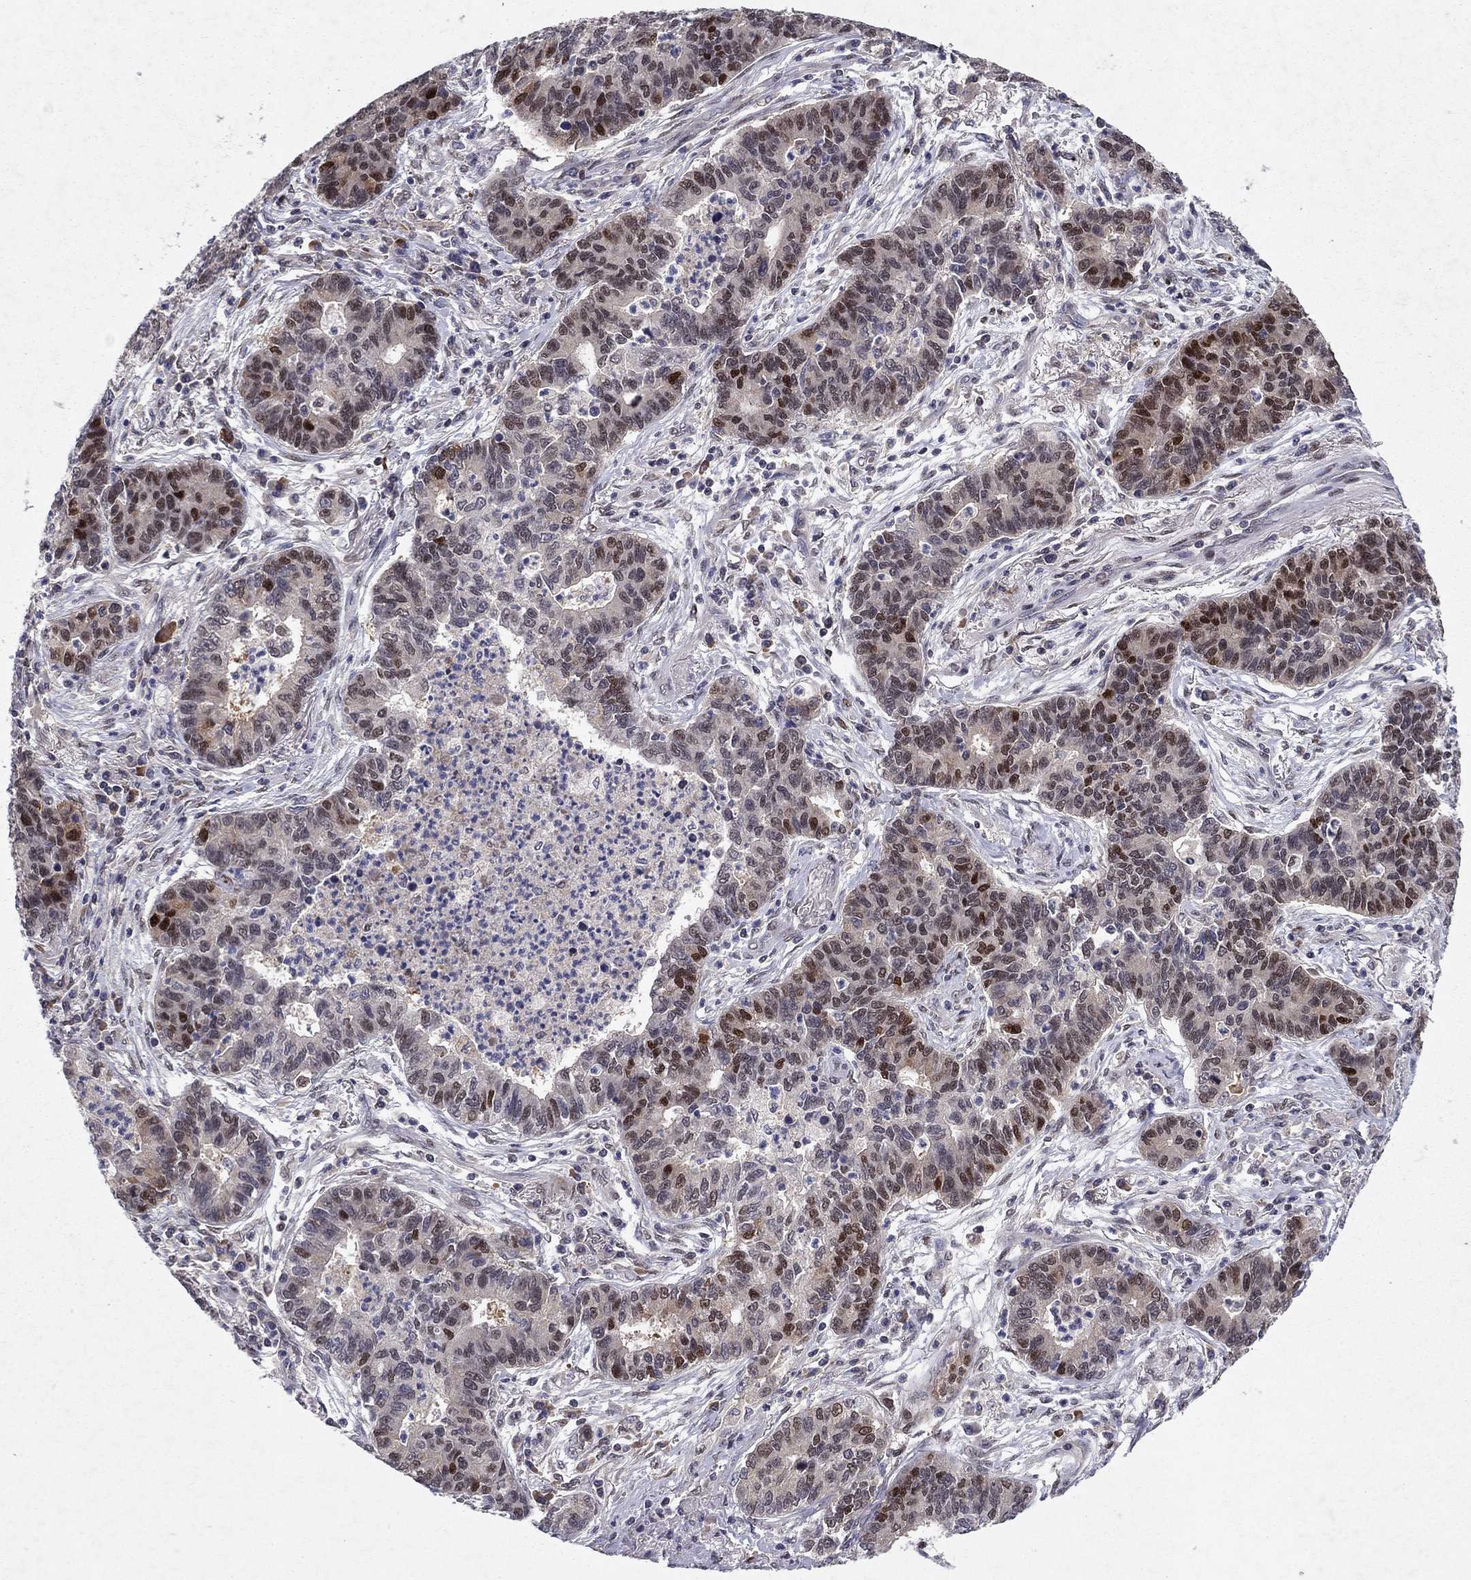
{"staining": {"intensity": "strong", "quantity": "<25%", "location": "nuclear"}, "tissue": "lung cancer", "cell_type": "Tumor cells", "image_type": "cancer", "snomed": [{"axis": "morphology", "description": "Adenocarcinoma, NOS"}, {"axis": "topography", "description": "Lung"}], "caption": "Tumor cells show medium levels of strong nuclear staining in approximately <25% of cells in human lung cancer (adenocarcinoma). (Brightfield microscopy of DAB IHC at high magnification).", "gene": "CRTC1", "patient": {"sex": "female", "age": 57}}